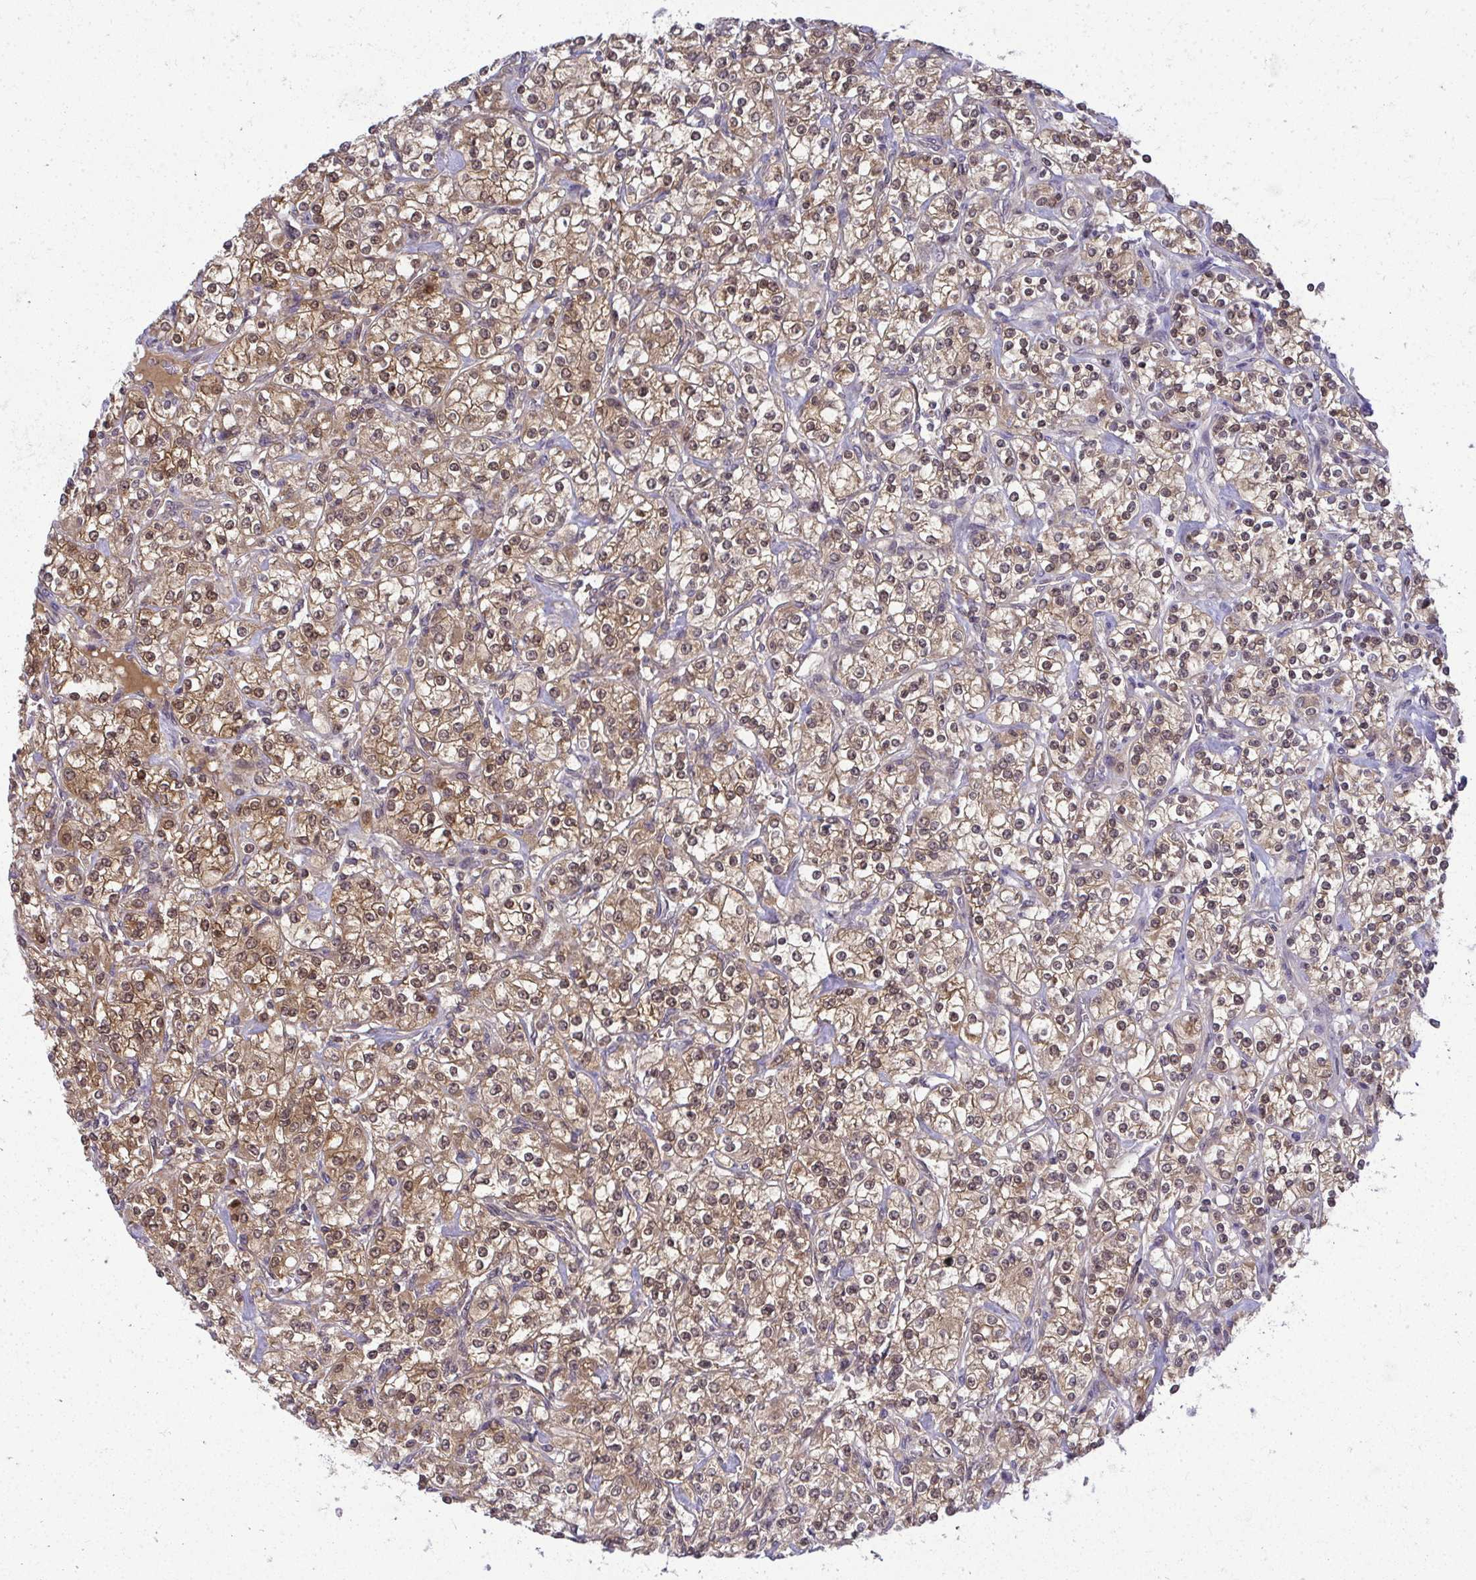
{"staining": {"intensity": "moderate", "quantity": ">75%", "location": "cytoplasmic/membranous,nuclear"}, "tissue": "renal cancer", "cell_type": "Tumor cells", "image_type": "cancer", "snomed": [{"axis": "morphology", "description": "Adenocarcinoma, NOS"}, {"axis": "topography", "description": "Kidney"}], "caption": "Protein analysis of renal cancer tissue demonstrates moderate cytoplasmic/membranous and nuclear staining in about >75% of tumor cells. Nuclei are stained in blue.", "gene": "HDHD2", "patient": {"sex": "male", "age": 77}}